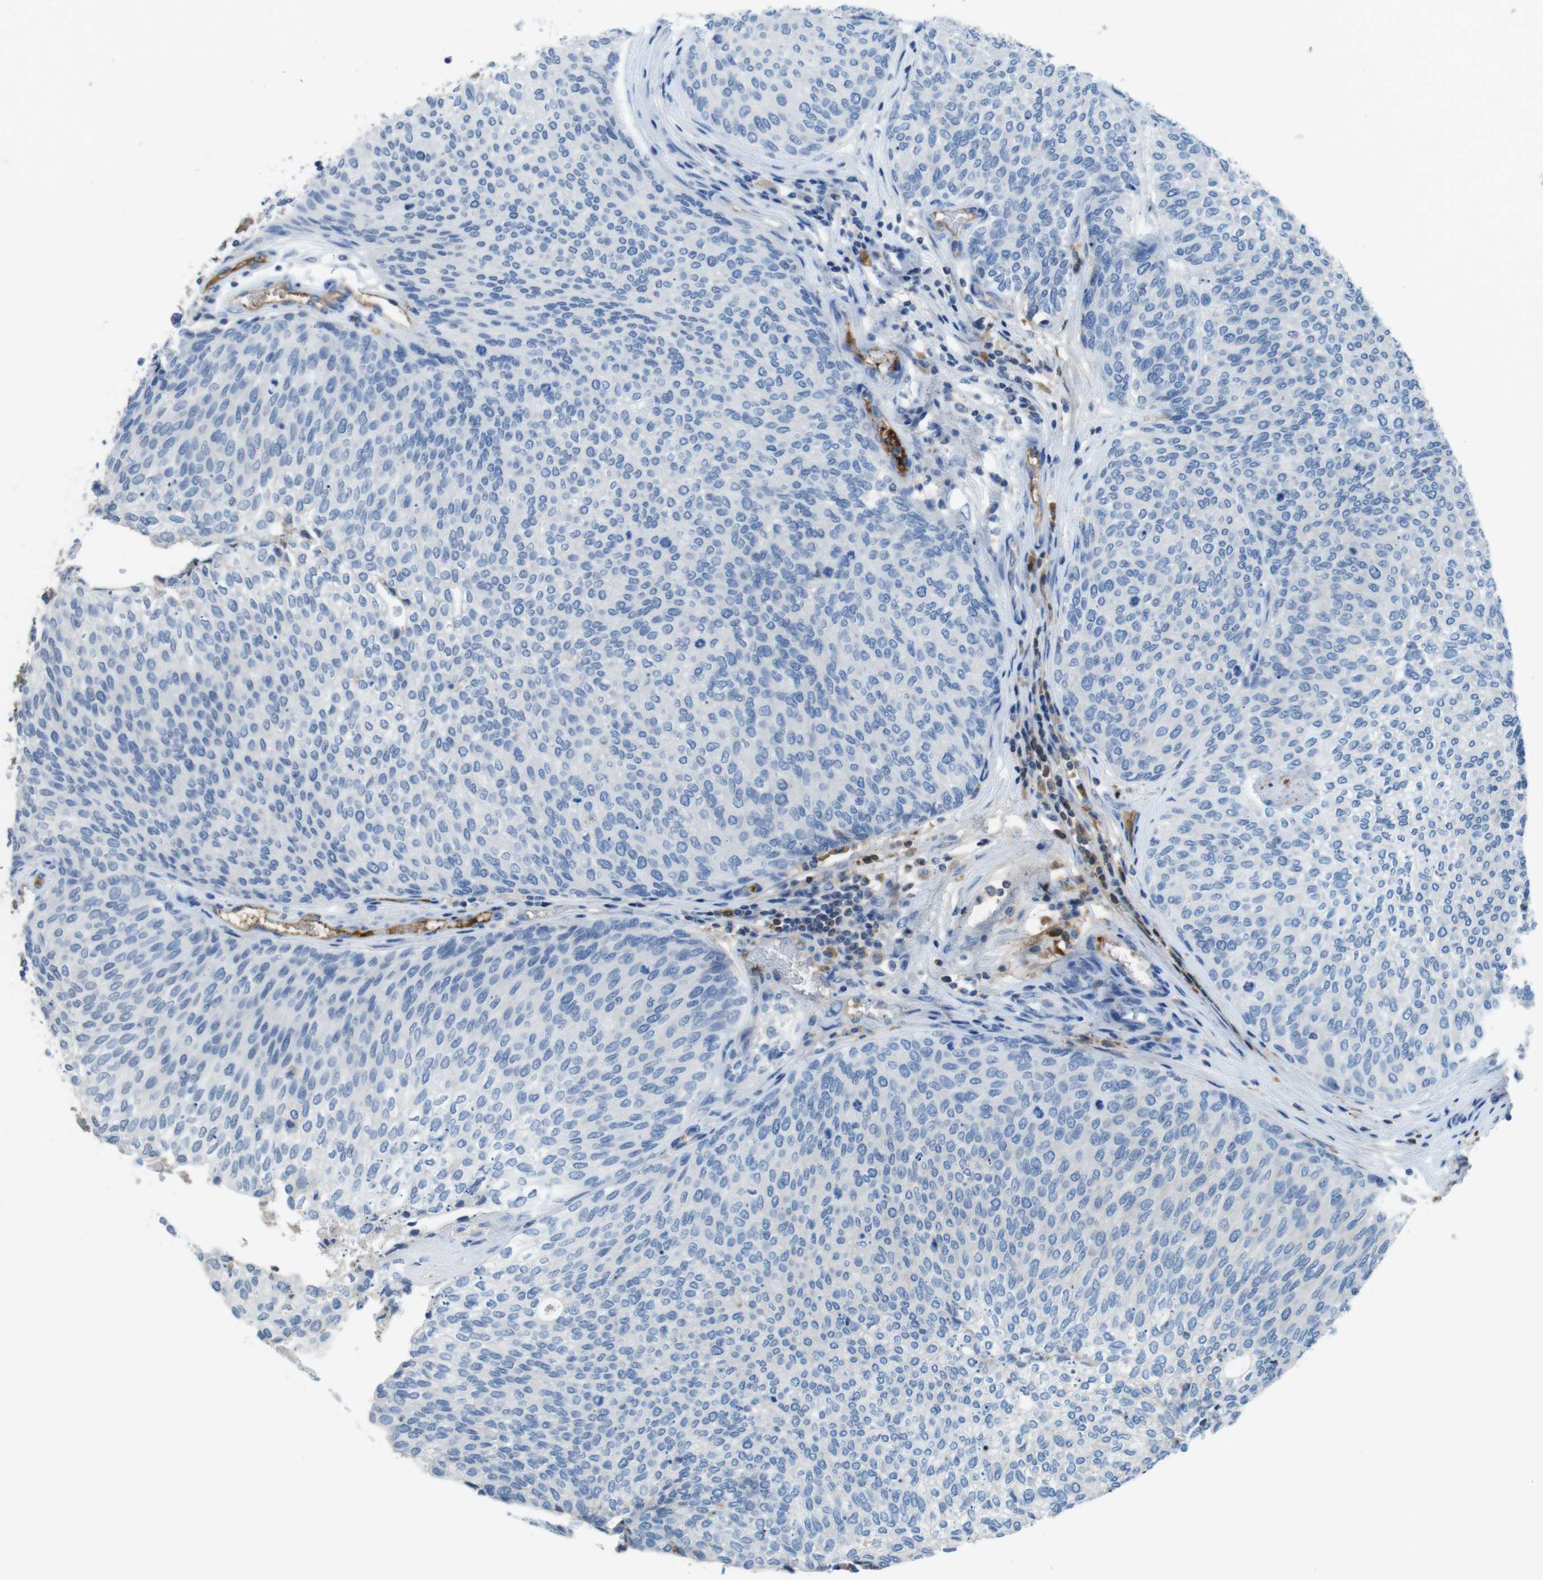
{"staining": {"intensity": "negative", "quantity": "none", "location": "none"}, "tissue": "urothelial cancer", "cell_type": "Tumor cells", "image_type": "cancer", "snomed": [{"axis": "morphology", "description": "Urothelial carcinoma, Low grade"}, {"axis": "topography", "description": "Urinary bladder"}], "caption": "Tumor cells show no significant protein staining in urothelial carcinoma (low-grade).", "gene": "TMPRSS15", "patient": {"sex": "female", "age": 79}}